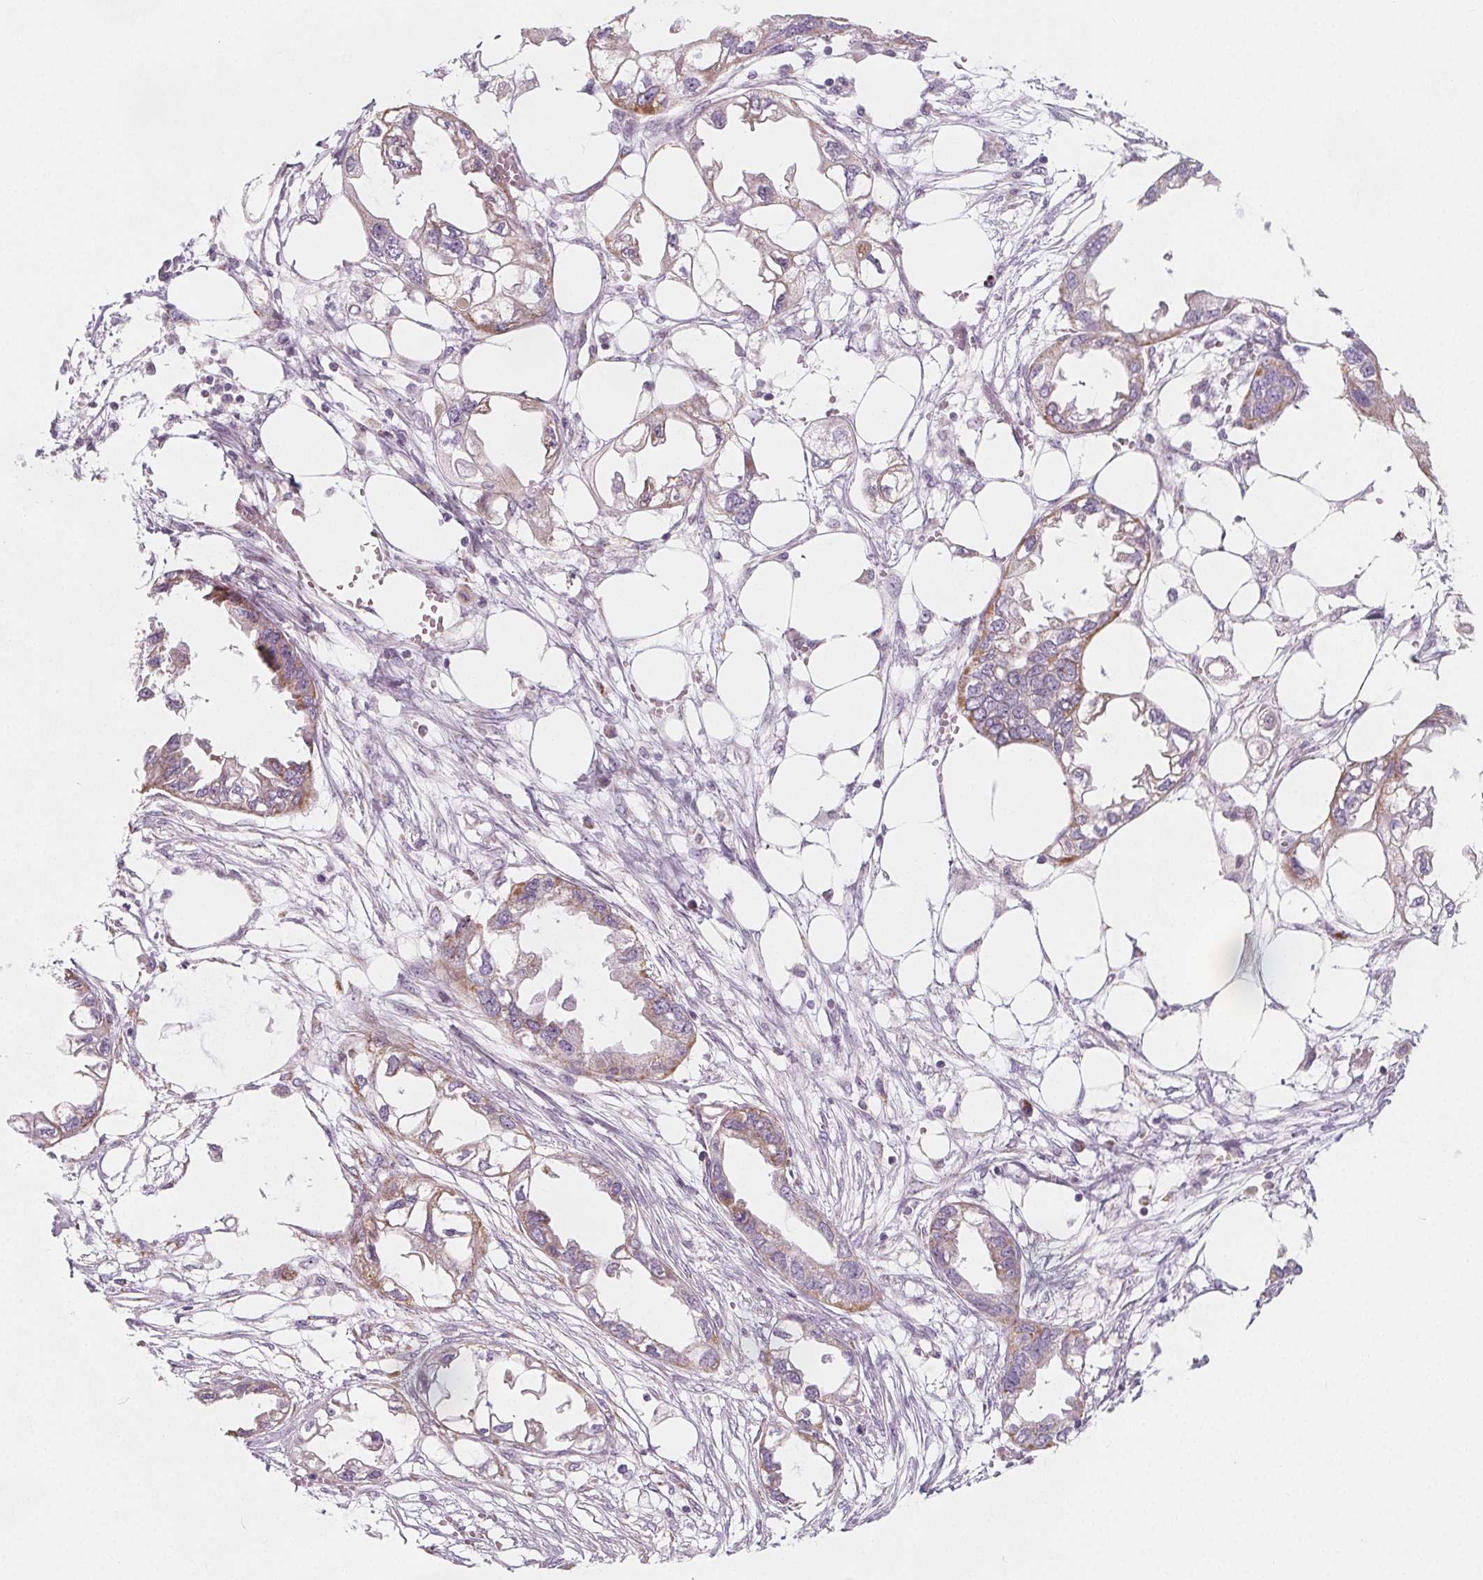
{"staining": {"intensity": "weak", "quantity": "<25%", "location": "cytoplasmic/membranous"}, "tissue": "endometrial cancer", "cell_type": "Tumor cells", "image_type": "cancer", "snomed": [{"axis": "morphology", "description": "Adenocarcinoma, NOS"}, {"axis": "morphology", "description": "Adenocarcinoma, metastatic, NOS"}, {"axis": "topography", "description": "Adipose tissue"}, {"axis": "topography", "description": "Endometrium"}], "caption": "Immunohistochemical staining of endometrial metastatic adenocarcinoma reveals no significant staining in tumor cells. Brightfield microscopy of IHC stained with DAB (brown) and hematoxylin (blue), captured at high magnification.", "gene": "IL17C", "patient": {"sex": "female", "age": 67}}